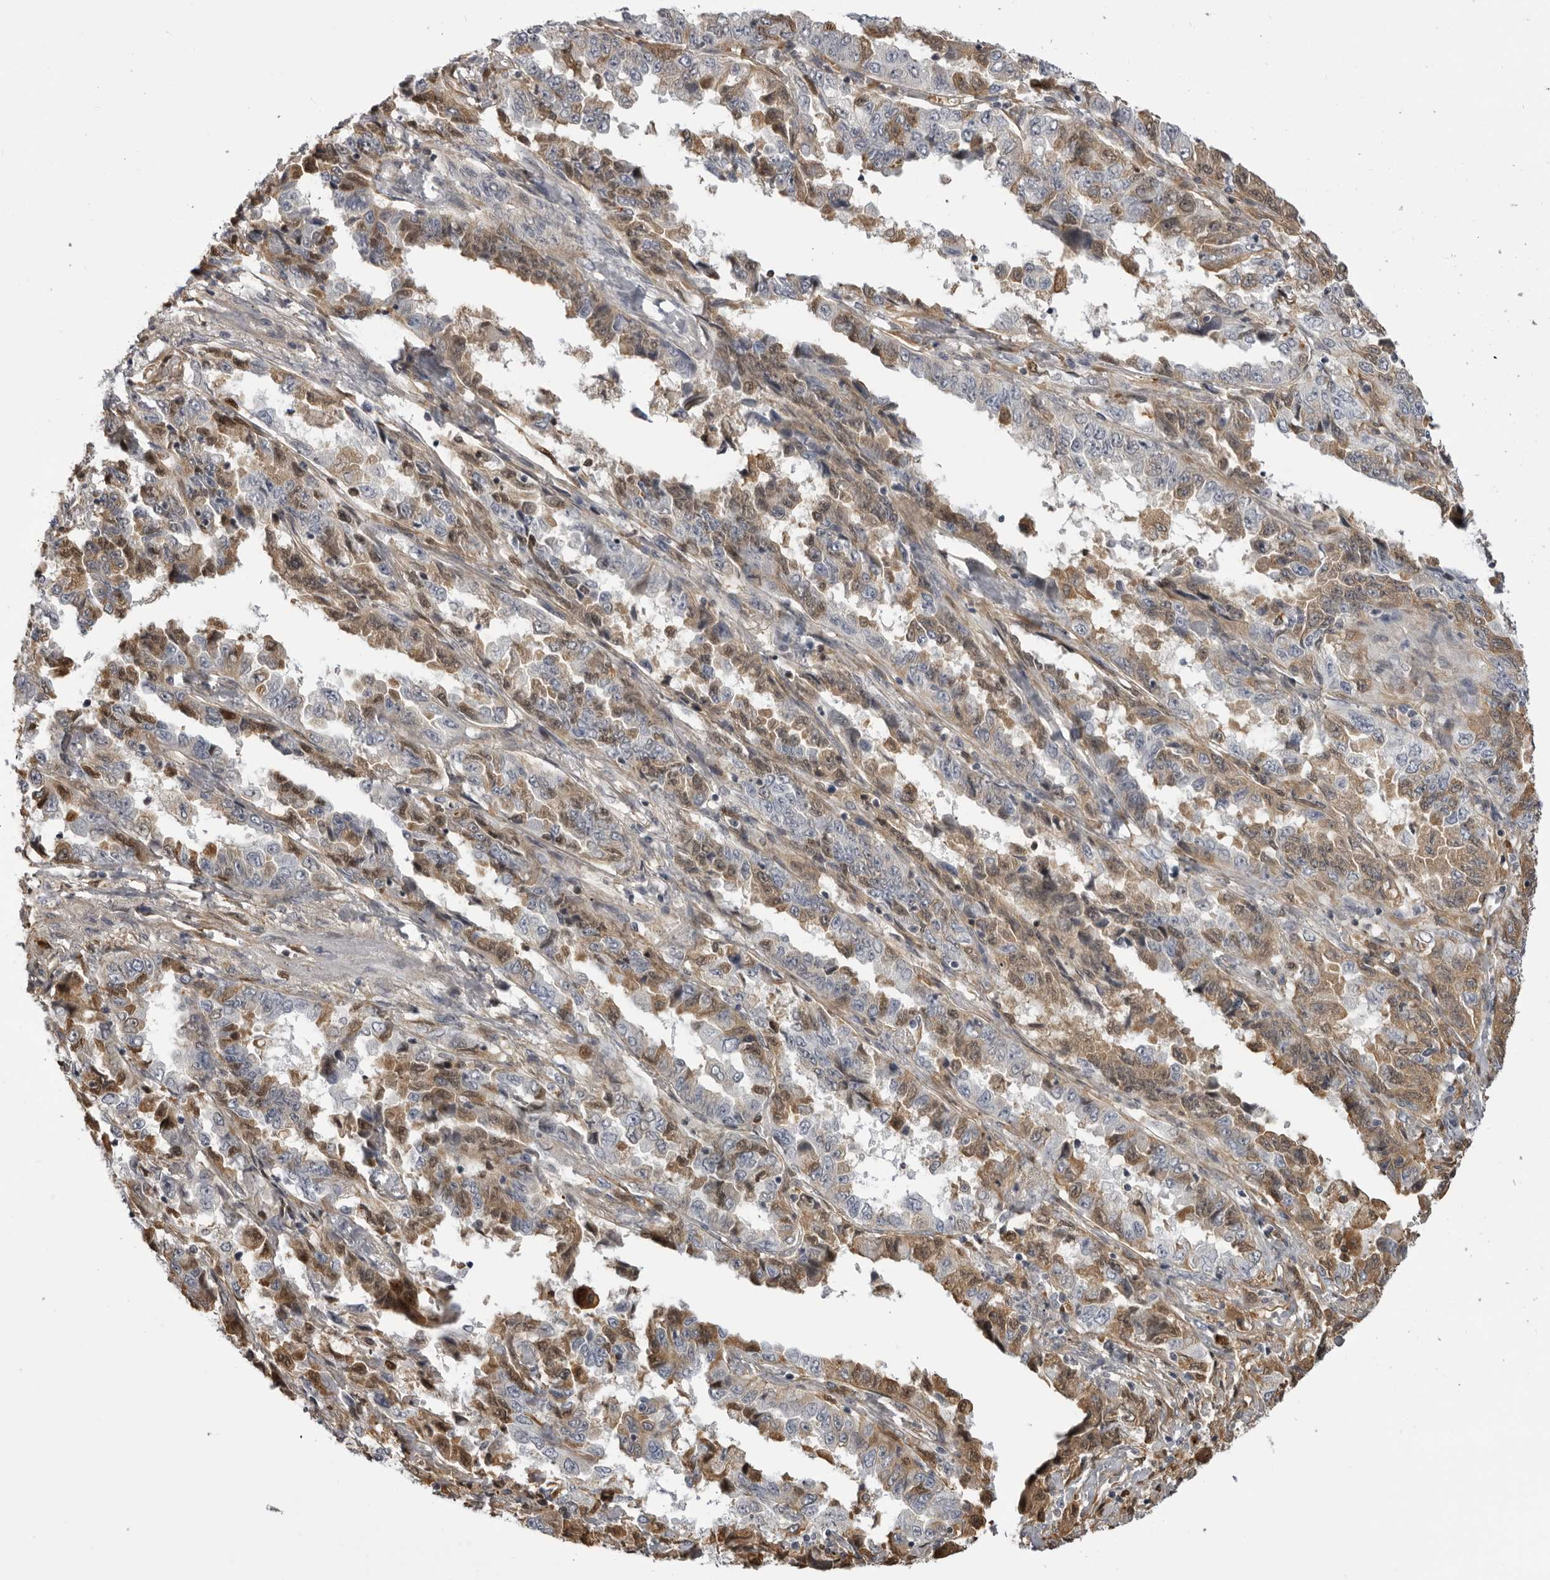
{"staining": {"intensity": "moderate", "quantity": "<25%", "location": "cytoplasmic/membranous"}, "tissue": "lung cancer", "cell_type": "Tumor cells", "image_type": "cancer", "snomed": [{"axis": "morphology", "description": "Adenocarcinoma, NOS"}, {"axis": "topography", "description": "Lung"}], "caption": "This image reveals lung cancer (adenocarcinoma) stained with immunohistochemistry to label a protein in brown. The cytoplasmic/membranous of tumor cells show moderate positivity for the protein. Nuclei are counter-stained blue.", "gene": "PLEKHF2", "patient": {"sex": "female", "age": 51}}